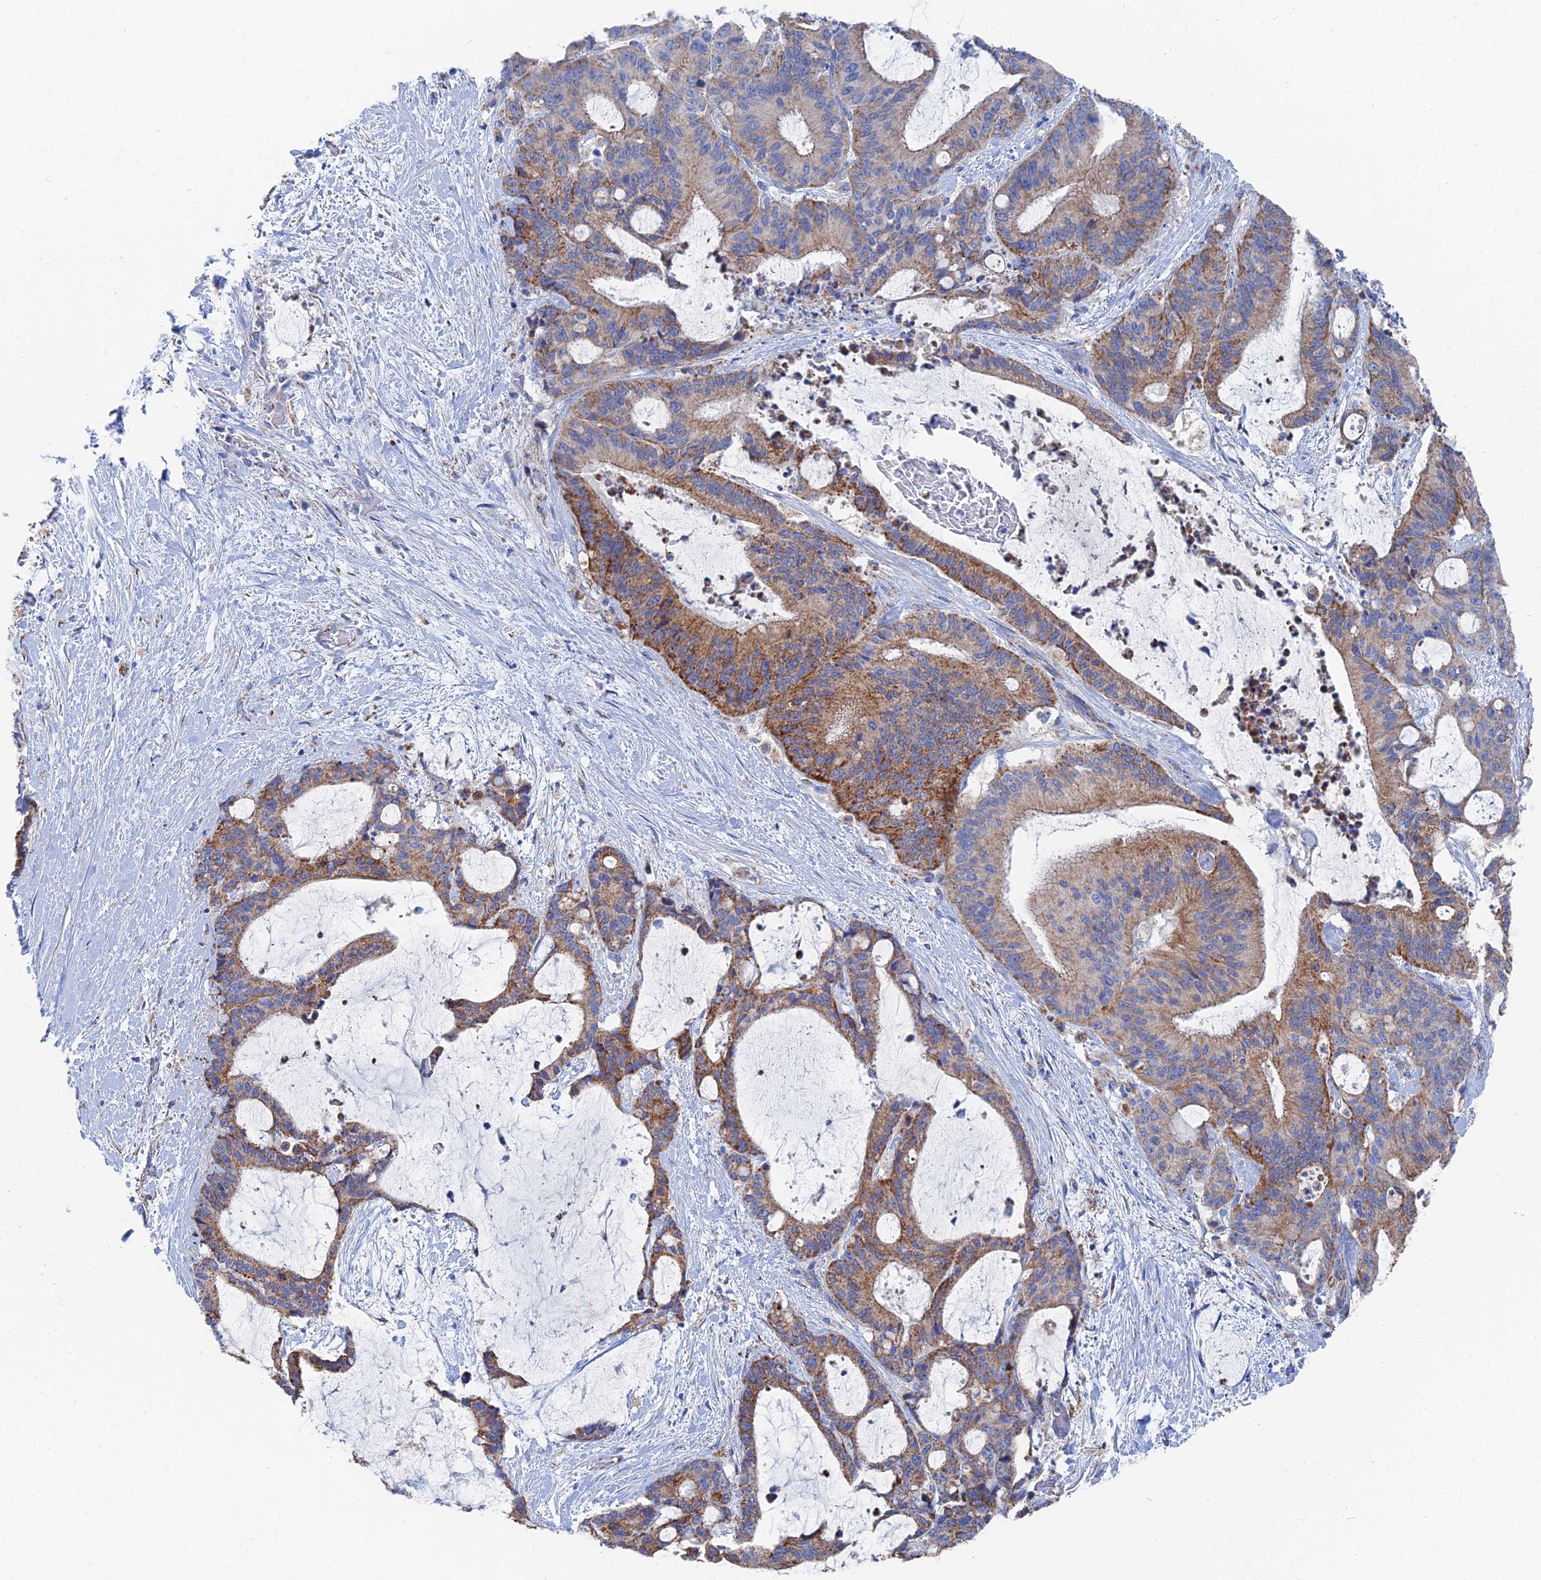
{"staining": {"intensity": "moderate", "quantity": "25%-75%", "location": "cytoplasmic/membranous"}, "tissue": "liver cancer", "cell_type": "Tumor cells", "image_type": "cancer", "snomed": [{"axis": "morphology", "description": "Normal tissue, NOS"}, {"axis": "morphology", "description": "Cholangiocarcinoma"}, {"axis": "topography", "description": "Liver"}, {"axis": "topography", "description": "Peripheral nerve tissue"}], "caption": "This micrograph exhibits liver cholangiocarcinoma stained with immunohistochemistry (IHC) to label a protein in brown. The cytoplasmic/membranous of tumor cells show moderate positivity for the protein. Nuclei are counter-stained blue.", "gene": "IFT80", "patient": {"sex": "female", "age": 73}}